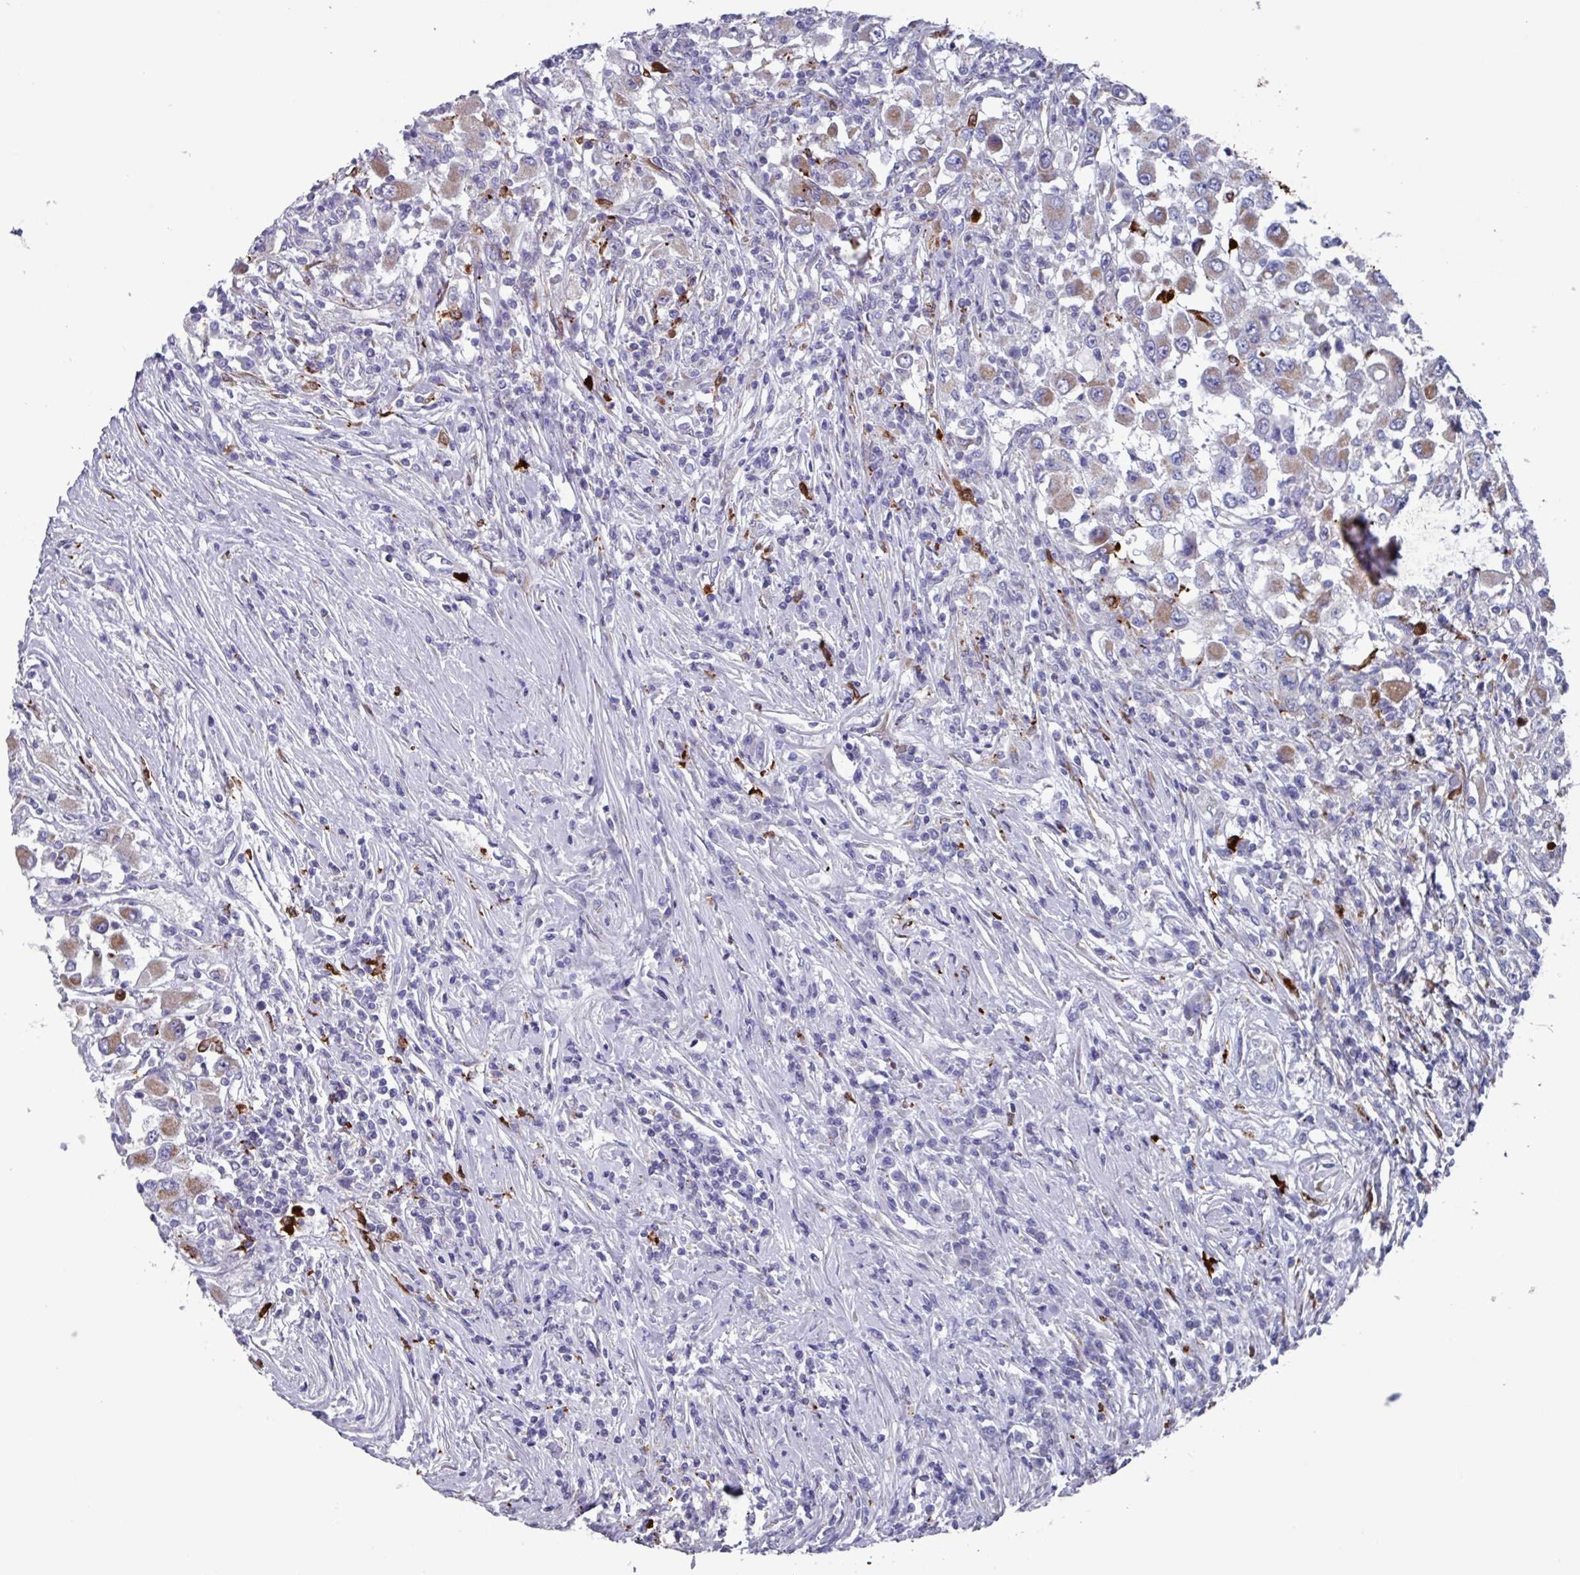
{"staining": {"intensity": "weak", "quantity": ">75%", "location": "cytoplasmic/membranous"}, "tissue": "renal cancer", "cell_type": "Tumor cells", "image_type": "cancer", "snomed": [{"axis": "morphology", "description": "Adenocarcinoma, NOS"}, {"axis": "topography", "description": "Kidney"}], "caption": "Immunohistochemical staining of human adenocarcinoma (renal) exhibits low levels of weak cytoplasmic/membranous protein expression in approximately >75% of tumor cells. (IHC, brightfield microscopy, high magnification).", "gene": "UQCC2", "patient": {"sex": "female", "age": 67}}